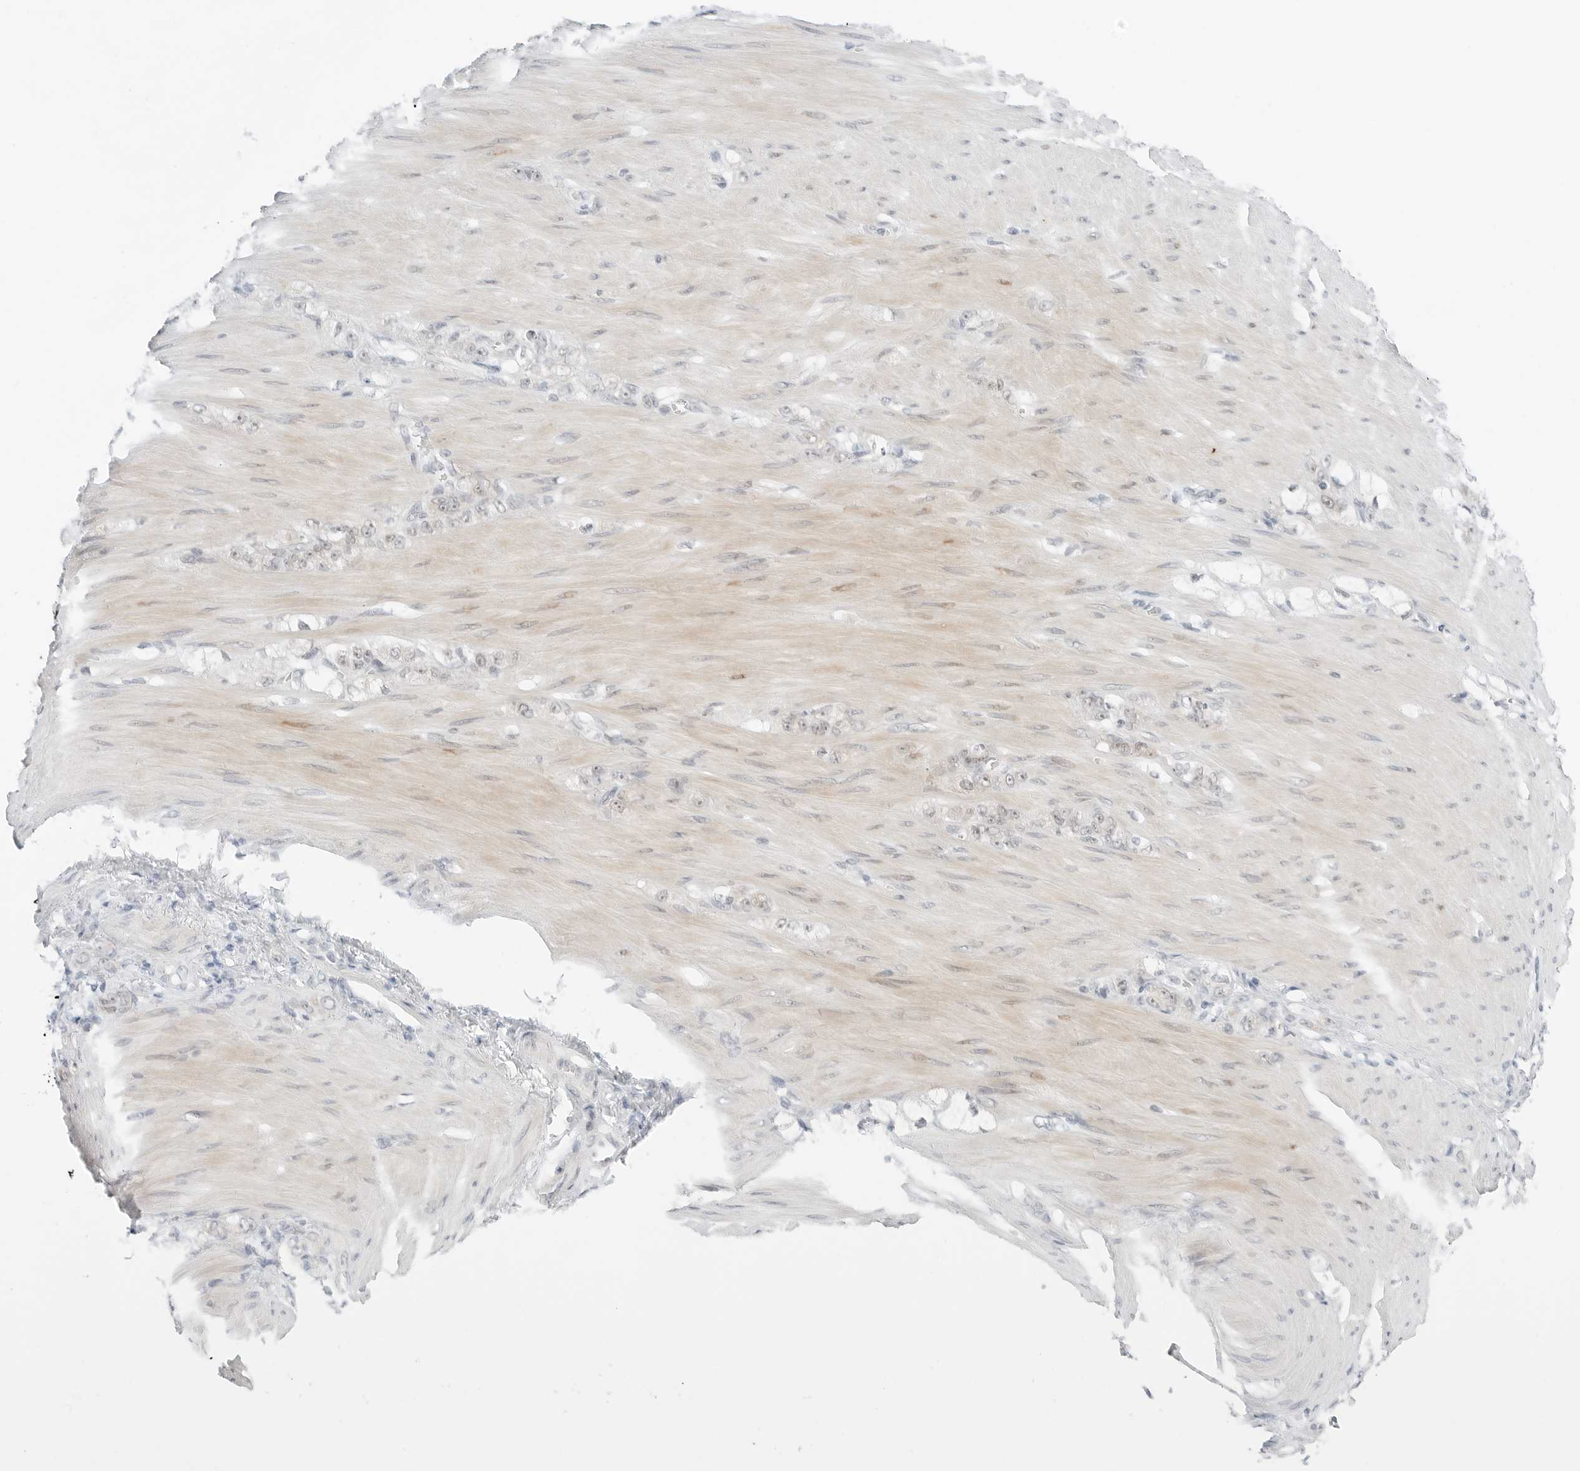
{"staining": {"intensity": "negative", "quantity": "none", "location": "none"}, "tissue": "stomach cancer", "cell_type": "Tumor cells", "image_type": "cancer", "snomed": [{"axis": "morphology", "description": "Normal tissue, NOS"}, {"axis": "morphology", "description": "Adenocarcinoma, NOS"}, {"axis": "topography", "description": "Stomach"}], "caption": "This is an IHC image of human stomach cancer. There is no staining in tumor cells.", "gene": "CCSAP", "patient": {"sex": "male", "age": 82}}